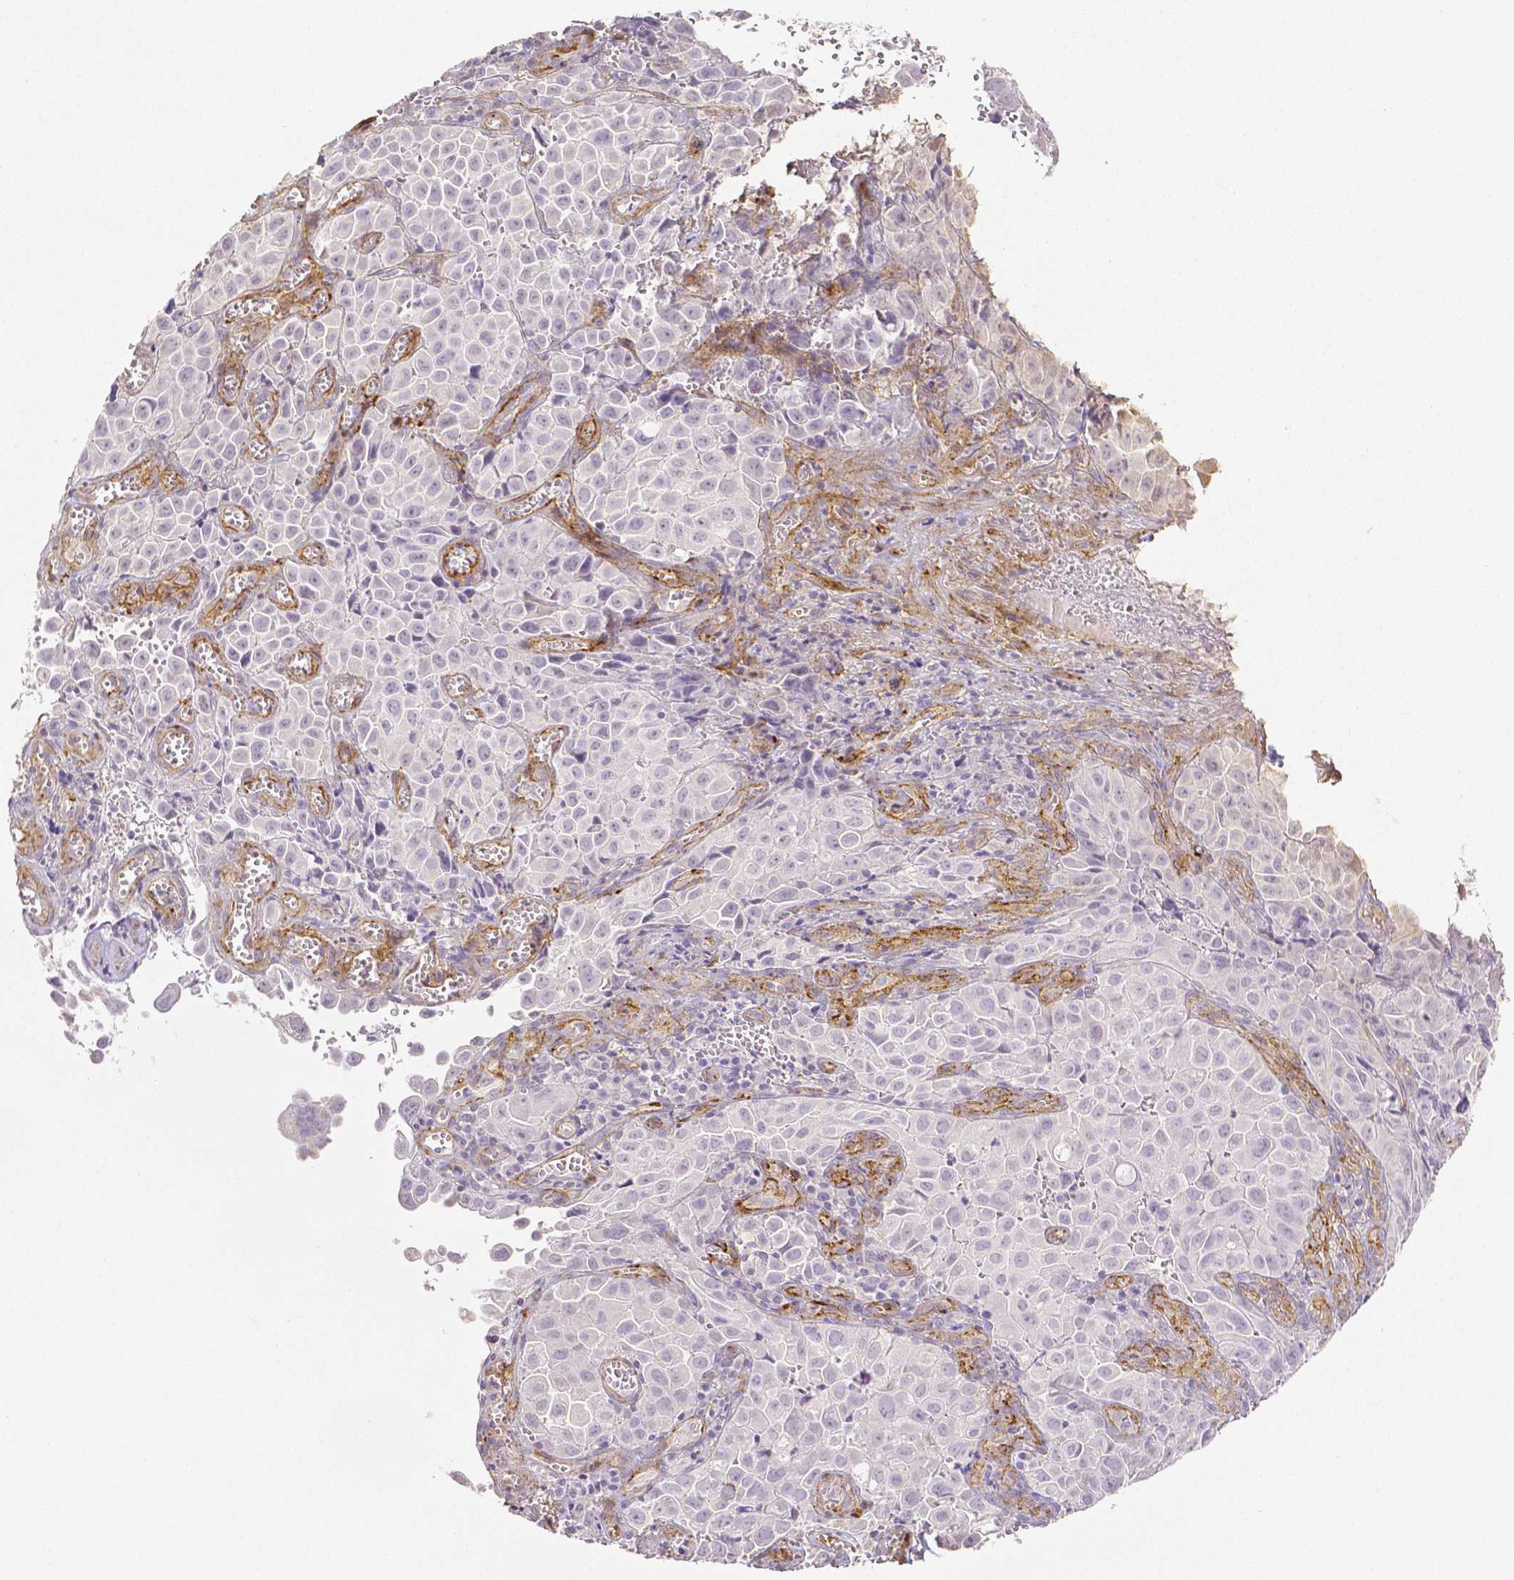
{"staining": {"intensity": "negative", "quantity": "none", "location": "none"}, "tissue": "cervical cancer", "cell_type": "Tumor cells", "image_type": "cancer", "snomed": [{"axis": "morphology", "description": "Squamous cell carcinoma, NOS"}, {"axis": "topography", "description": "Cervix"}], "caption": "The immunohistochemistry photomicrograph has no significant expression in tumor cells of squamous cell carcinoma (cervical) tissue.", "gene": "THY1", "patient": {"sex": "female", "age": 55}}